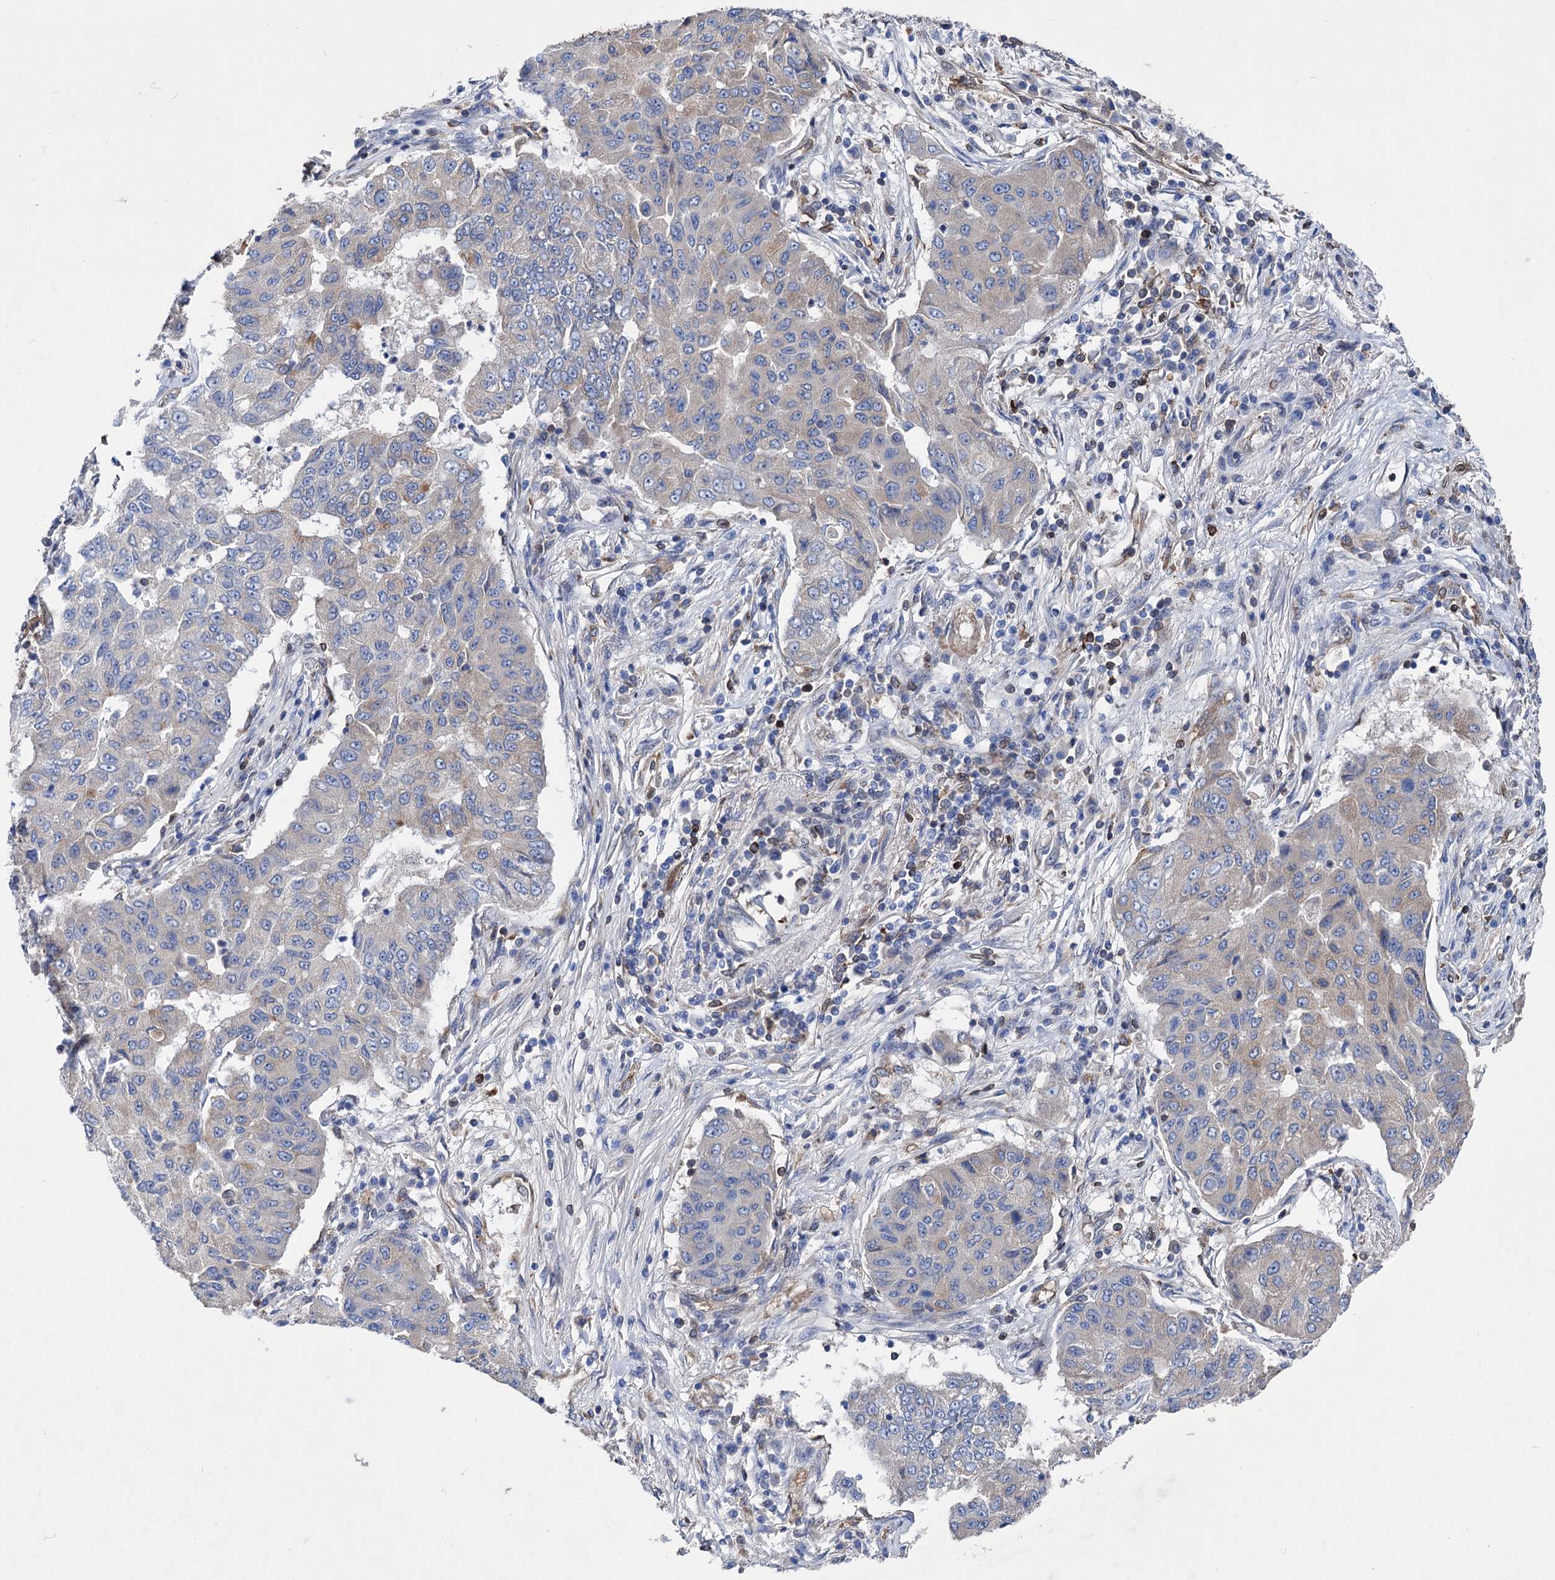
{"staining": {"intensity": "negative", "quantity": "none", "location": "none"}, "tissue": "lung cancer", "cell_type": "Tumor cells", "image_type": "cancer", "snomed": [{"axis": "morphology", "description": "Squamous cell carcinoma, NOS"}, {"axis": "topography", "description": "Lung"}], "caption": "Immunohistochemical staining of human lung squamous cell carcinoma shows no significant expression in tumor cells. (Stains: DAB (3,3'-diaminobenzidine) immunohistochemistry (IHC) with hematoxylin counter stain, Microscopy: brightfield microscopy at high magnification).", "gene": "STING1", "patient": {"sex": "male", "age": 74}}